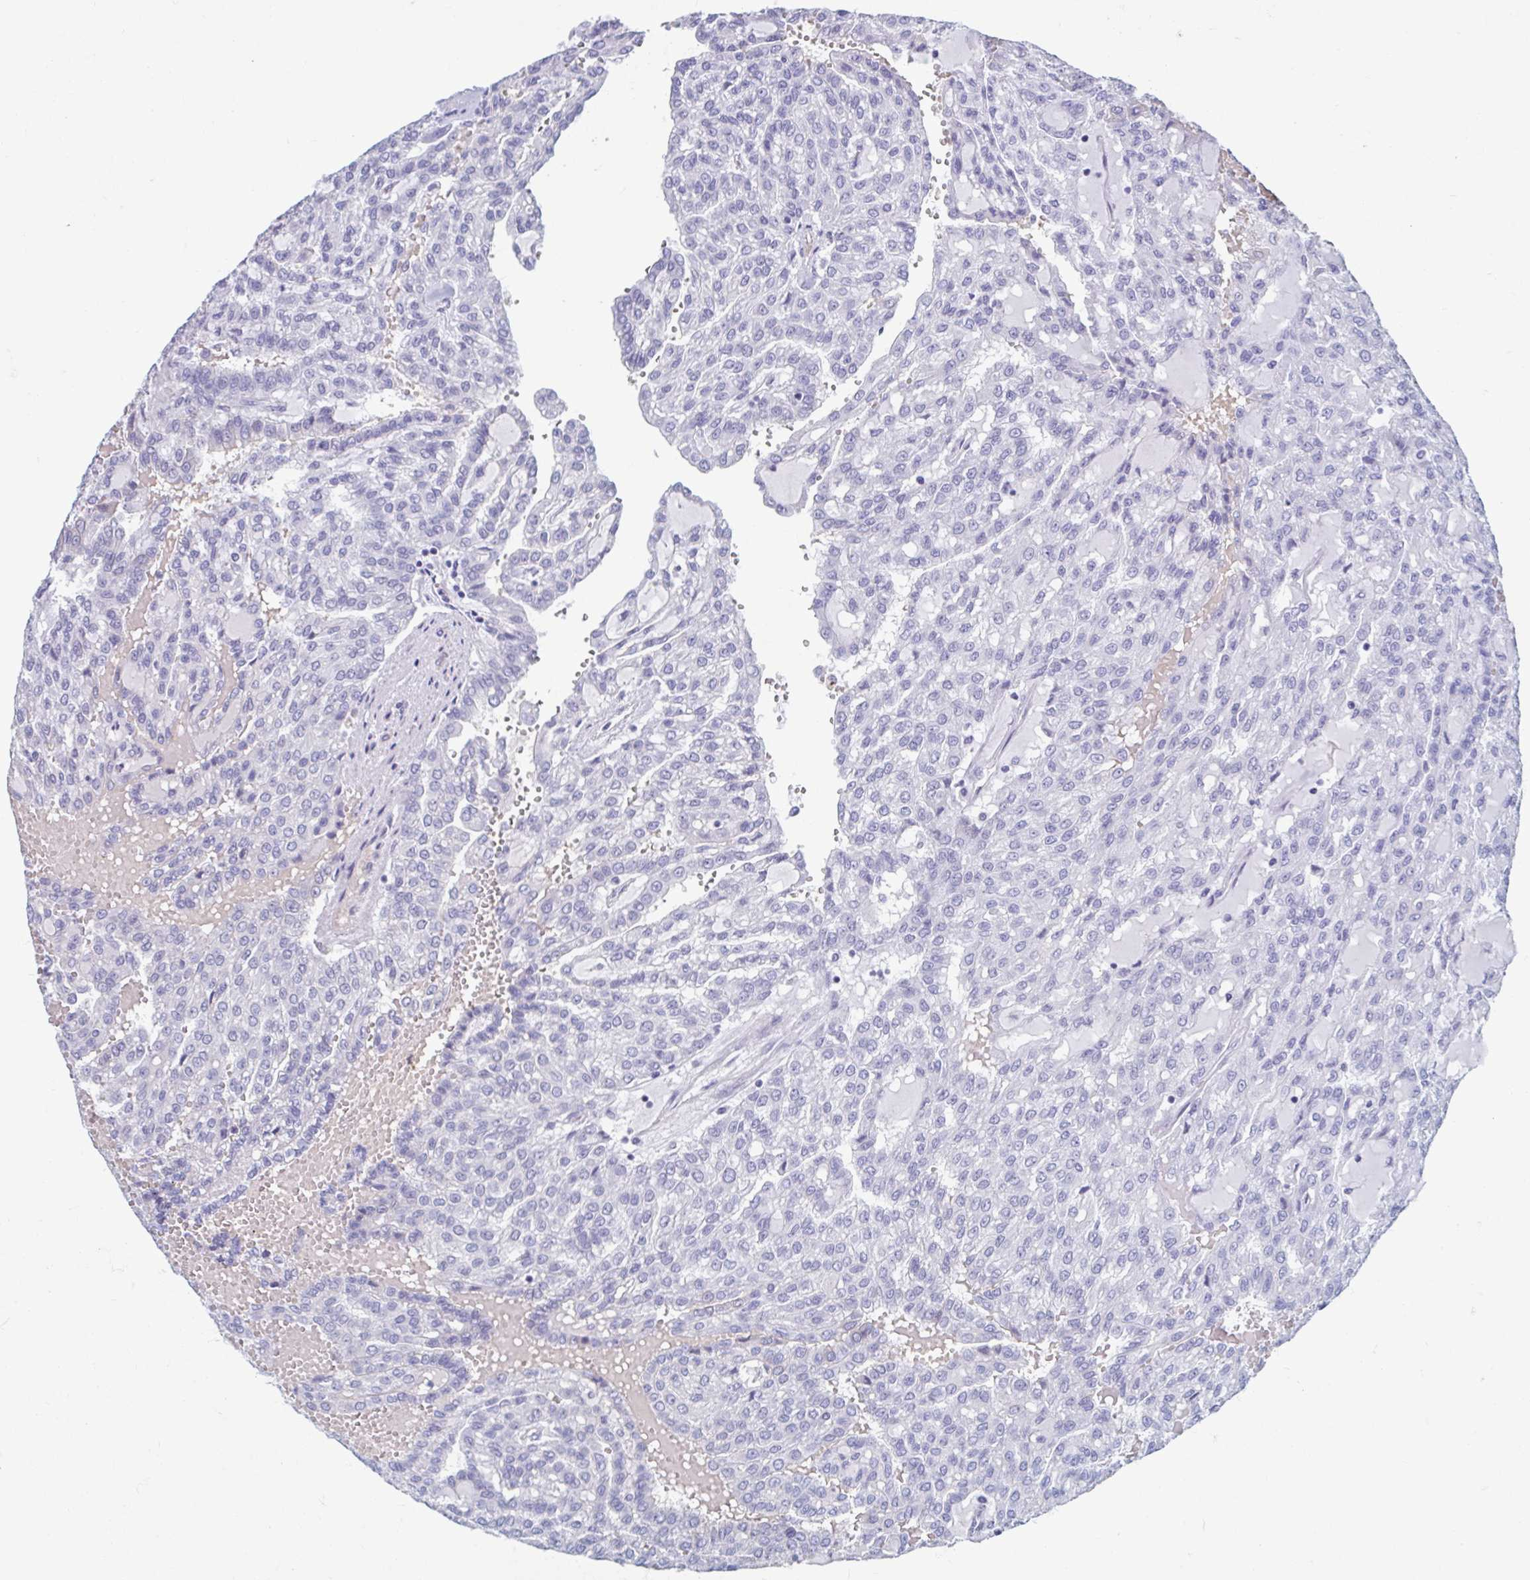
{"staining": {"intensity": "negative", "quantity": "none", "location": "none"}, "tissue": "renal cancer", "cell_type": "Tumor cells", "image_type": "cancer", "snomed": [{"axis": "morphology", "description": "Adenocarcinoma, NOS"}, {"axis": "topography", "description": "Kidney"}], "caption": "Tumor cells show no significant positivity in adenocarcinoma (renal).", "gene": "MORC4", "patient": {"sex": "male", "age": 63}}